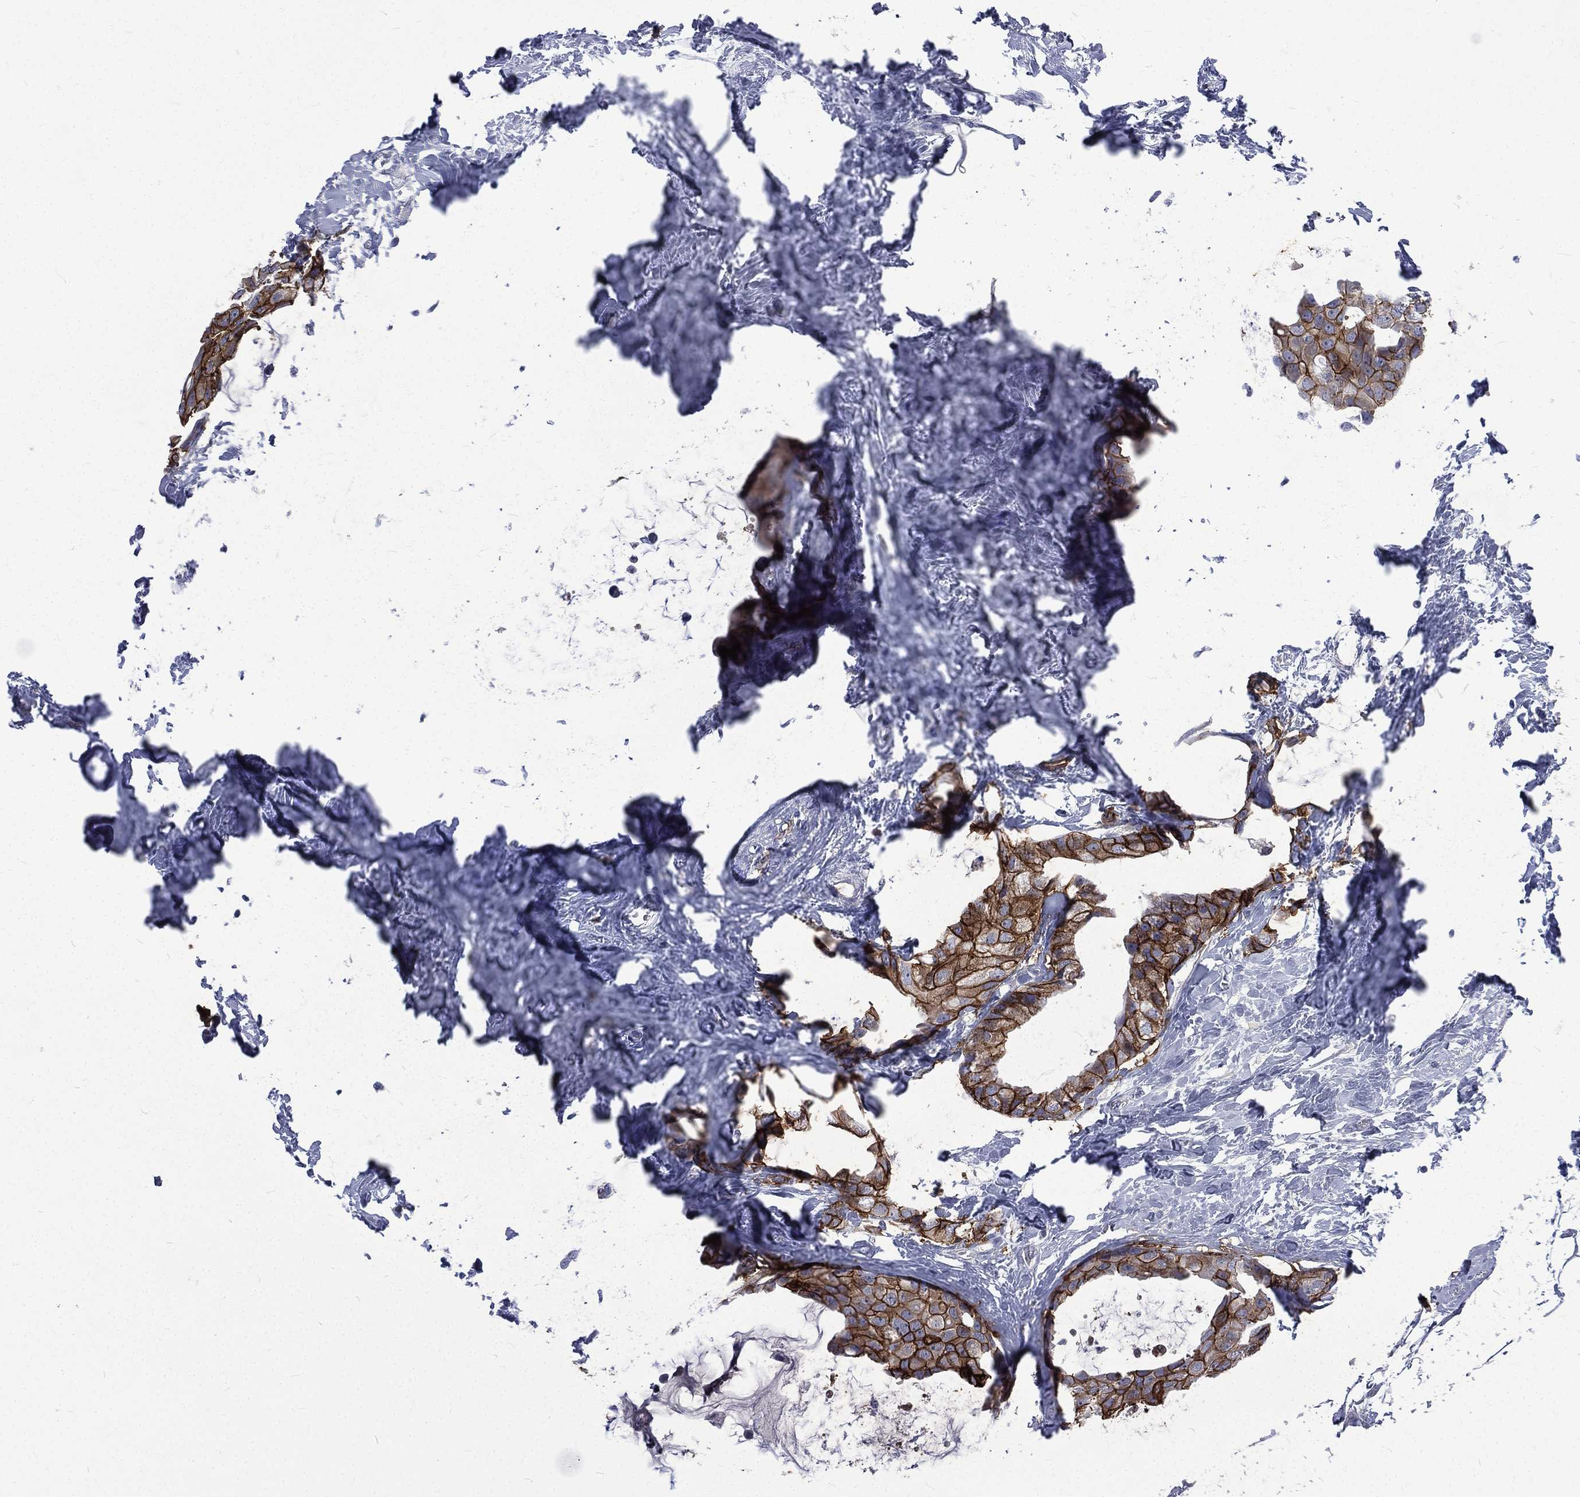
{"staining": {"intensity": "strong", "quantity": ">75%", "location": "cytoplasmic/membranous"}, "tissue": "breast cancer", "cell_type": "Tumor cells", "image_type": "cancer", "snomed": [{"axis": "morphology", "description": "Duct carcinoma"}, {"axis": "topography", "description": "Breast"}], "caption": "Tumor cells demonstrate high levels of strong cytoplasmic/membranous positivity in approximately >75% of cells in breast intraductal carcinoma.", "gene": "CA12", "patient": {"sex": "female", "age": 45}}